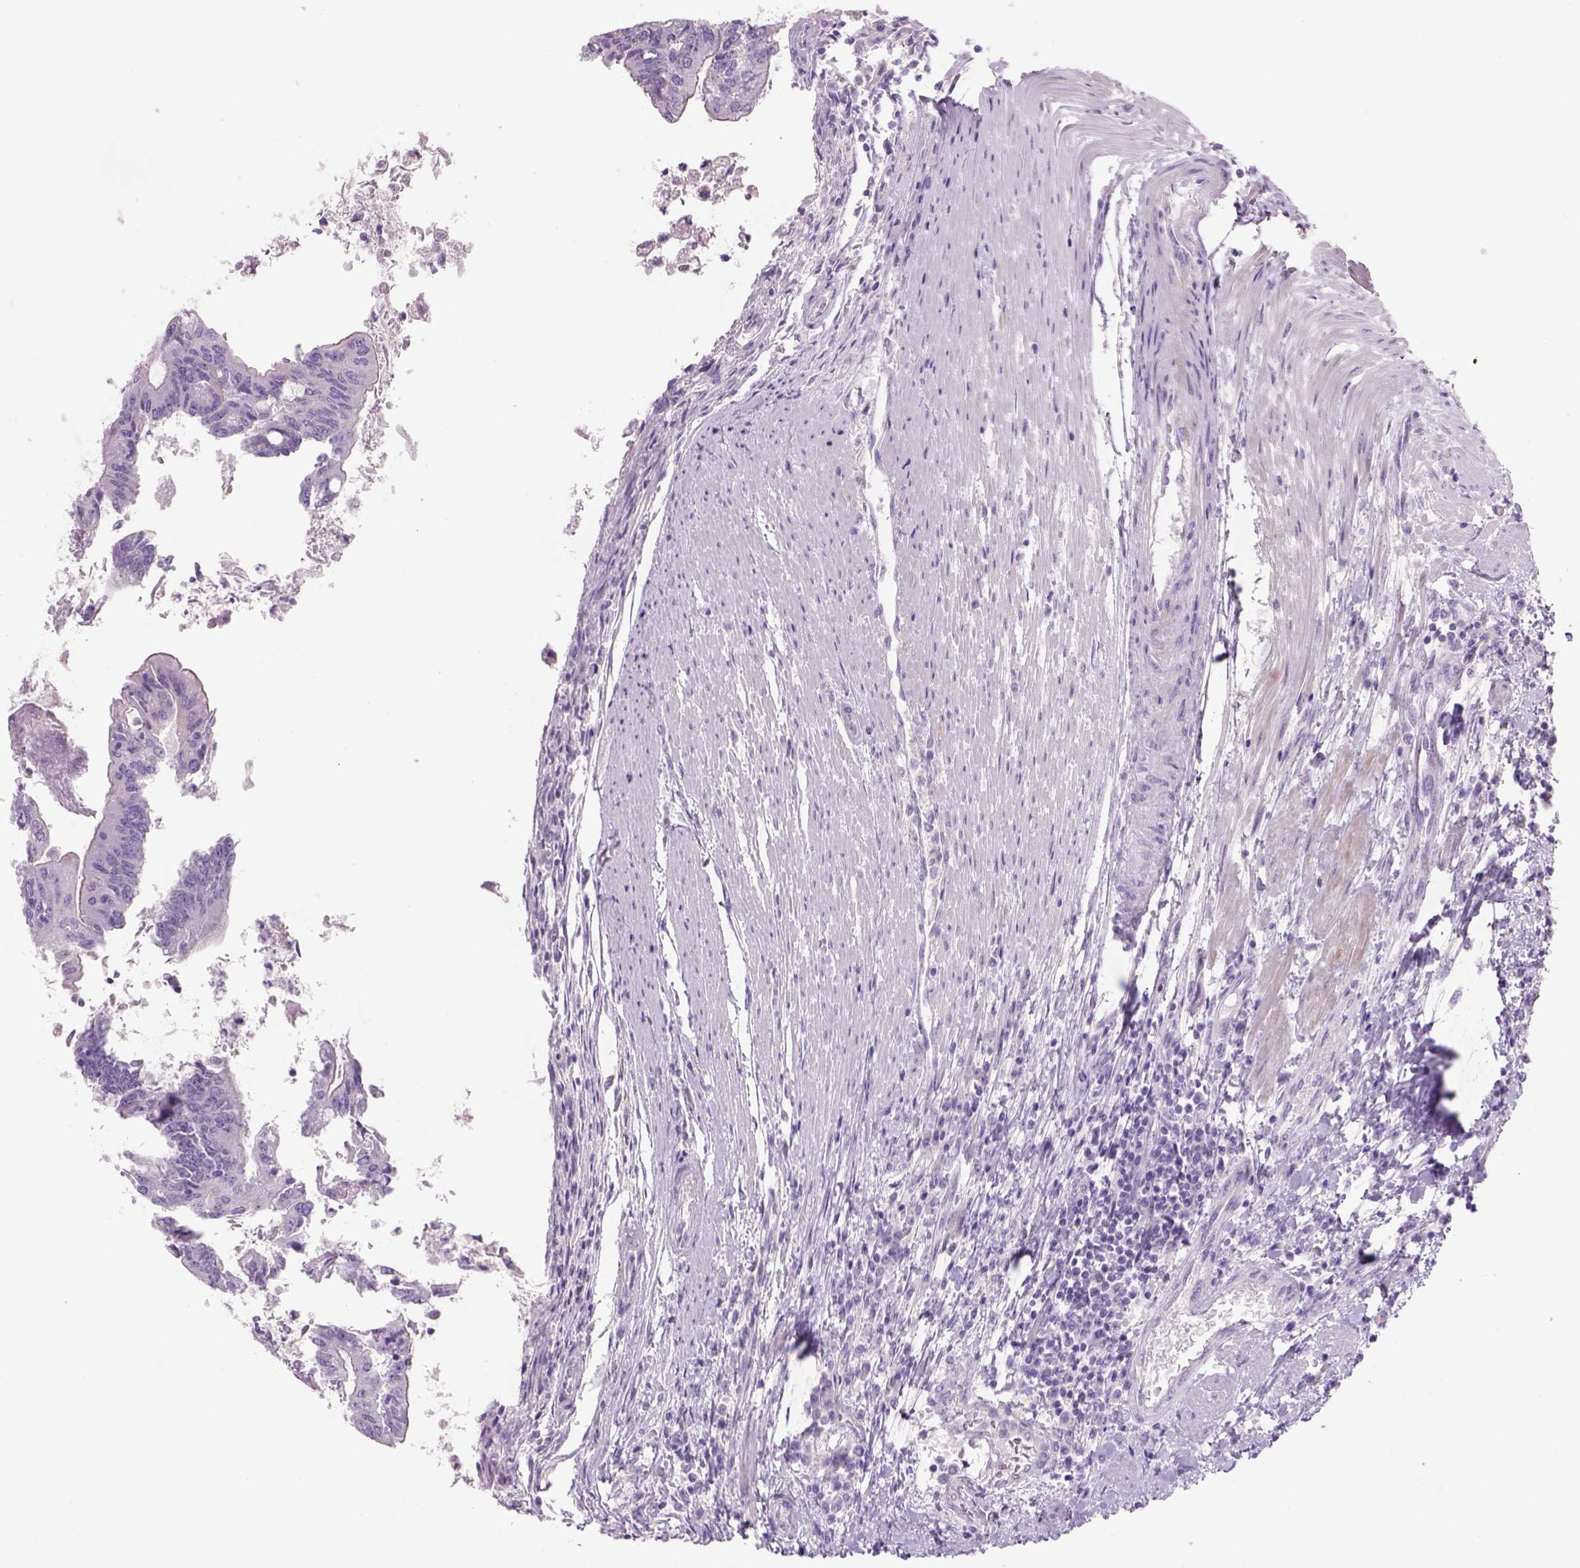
{"staining": {"intensity": "negative", "quantity": "none", "location": "none"}, "tissue": "colorectal cancer", "cell_type": "Tumor cells", "image_type": "cancer", "snomed": [{"axis": "morphology", "description": "Adenocarcinoma, NOS"}, {"axis": "topography", "description": "Colon"}], "caption": "Human colorectal cancer (adenocarcinoma) stained for a protein using immunohistochemistry (IHC) shows no positivity in tumor cells.", "gene": "TENM4", "patient": {"sex": "female", "age": 70}}